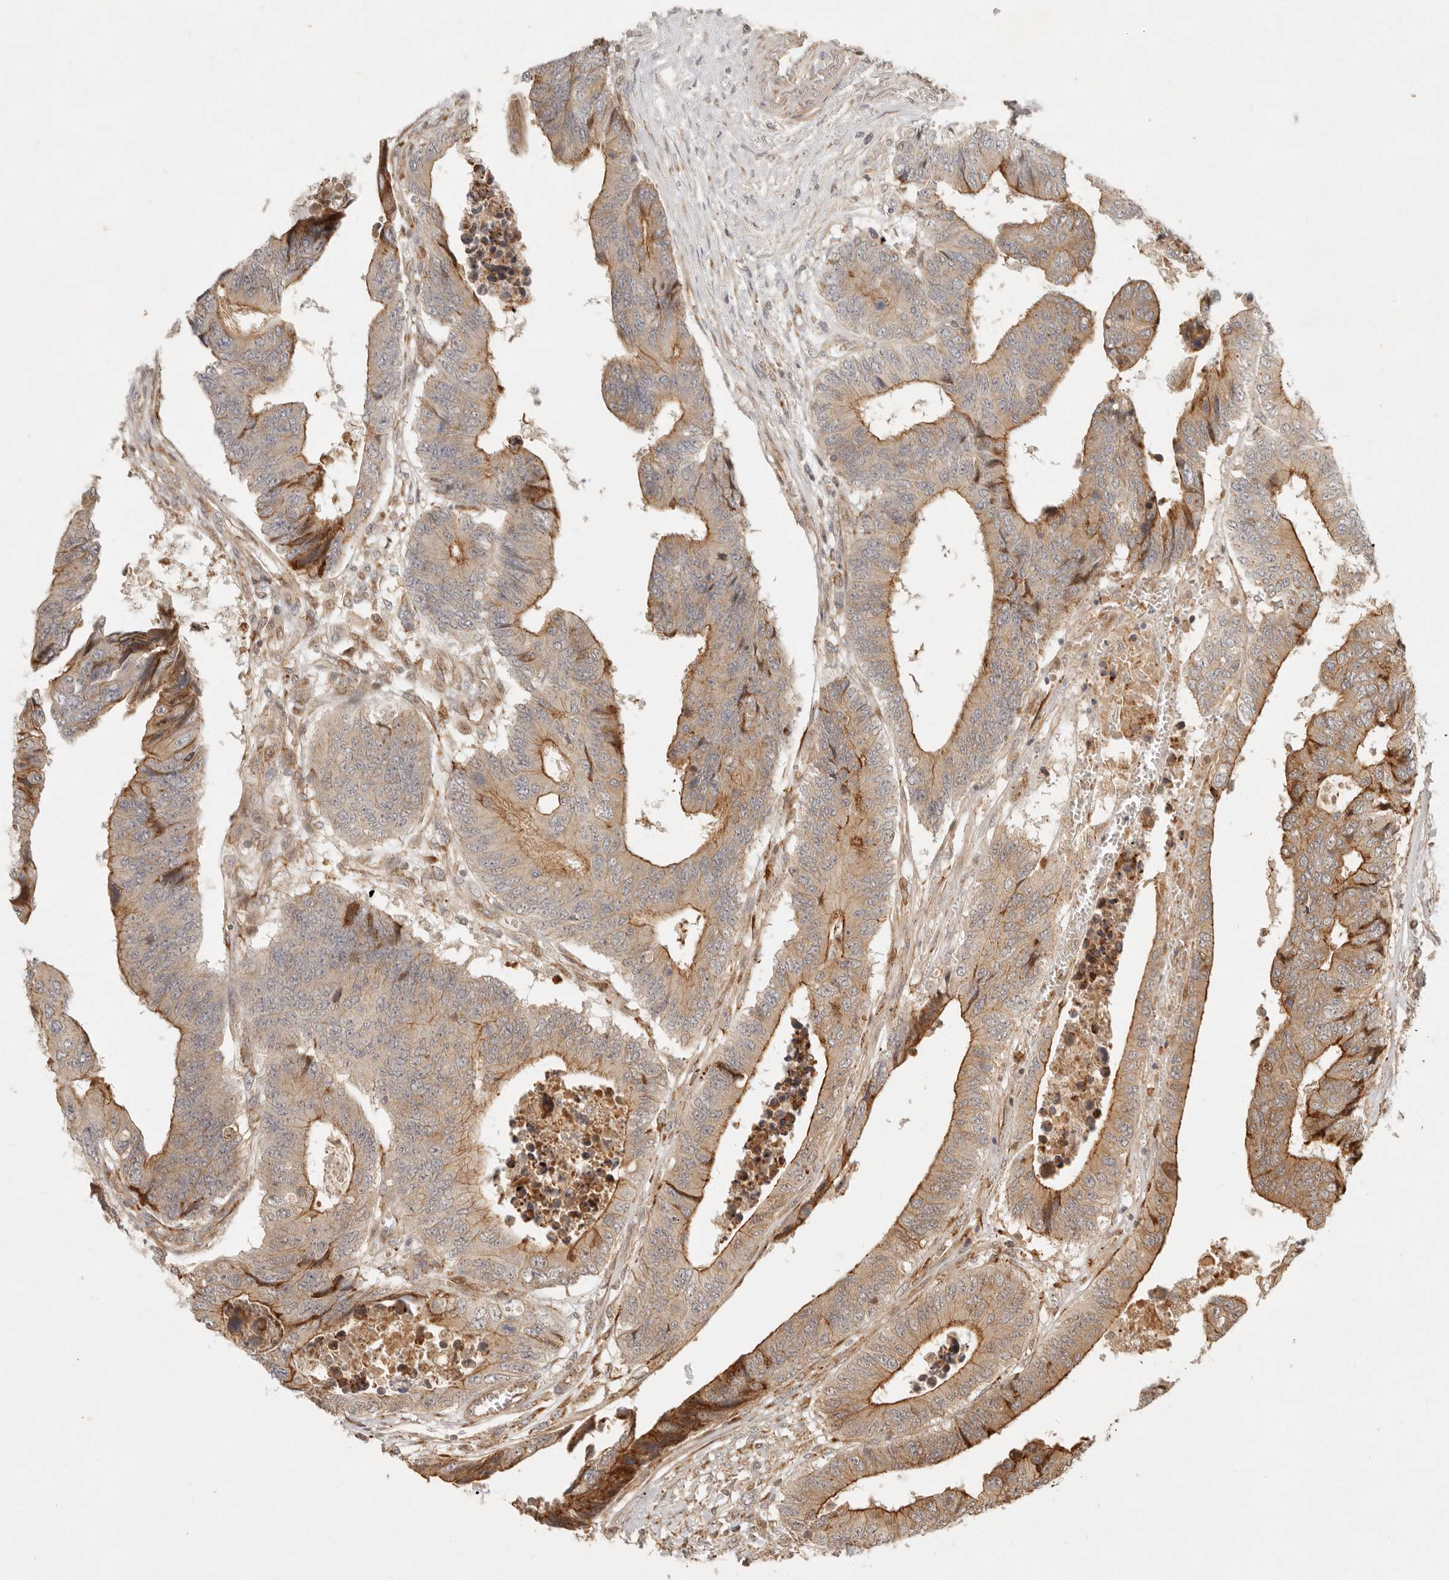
{"staining": {"intensity": "moderate", "quantity": ">75%", "location": "cytoplasmic/membranous"}, "tissue": "colorectal cancer", "cell_type": "Tumor cells", "image_type": "cancer", "snomed": [{"axis": "morphology", "description": "Adenocarcinoma, NOS"}, {"axis": "topography", "description": "Rectum"}], "caption": "Human colorectal cancer stained with a brown dye displays moderate cytoplasmic/membranous positive positivity in approximately >75% of tumor cells.", "gene": "KLHL38", "patient": {"sex": "male", "age": 84}}